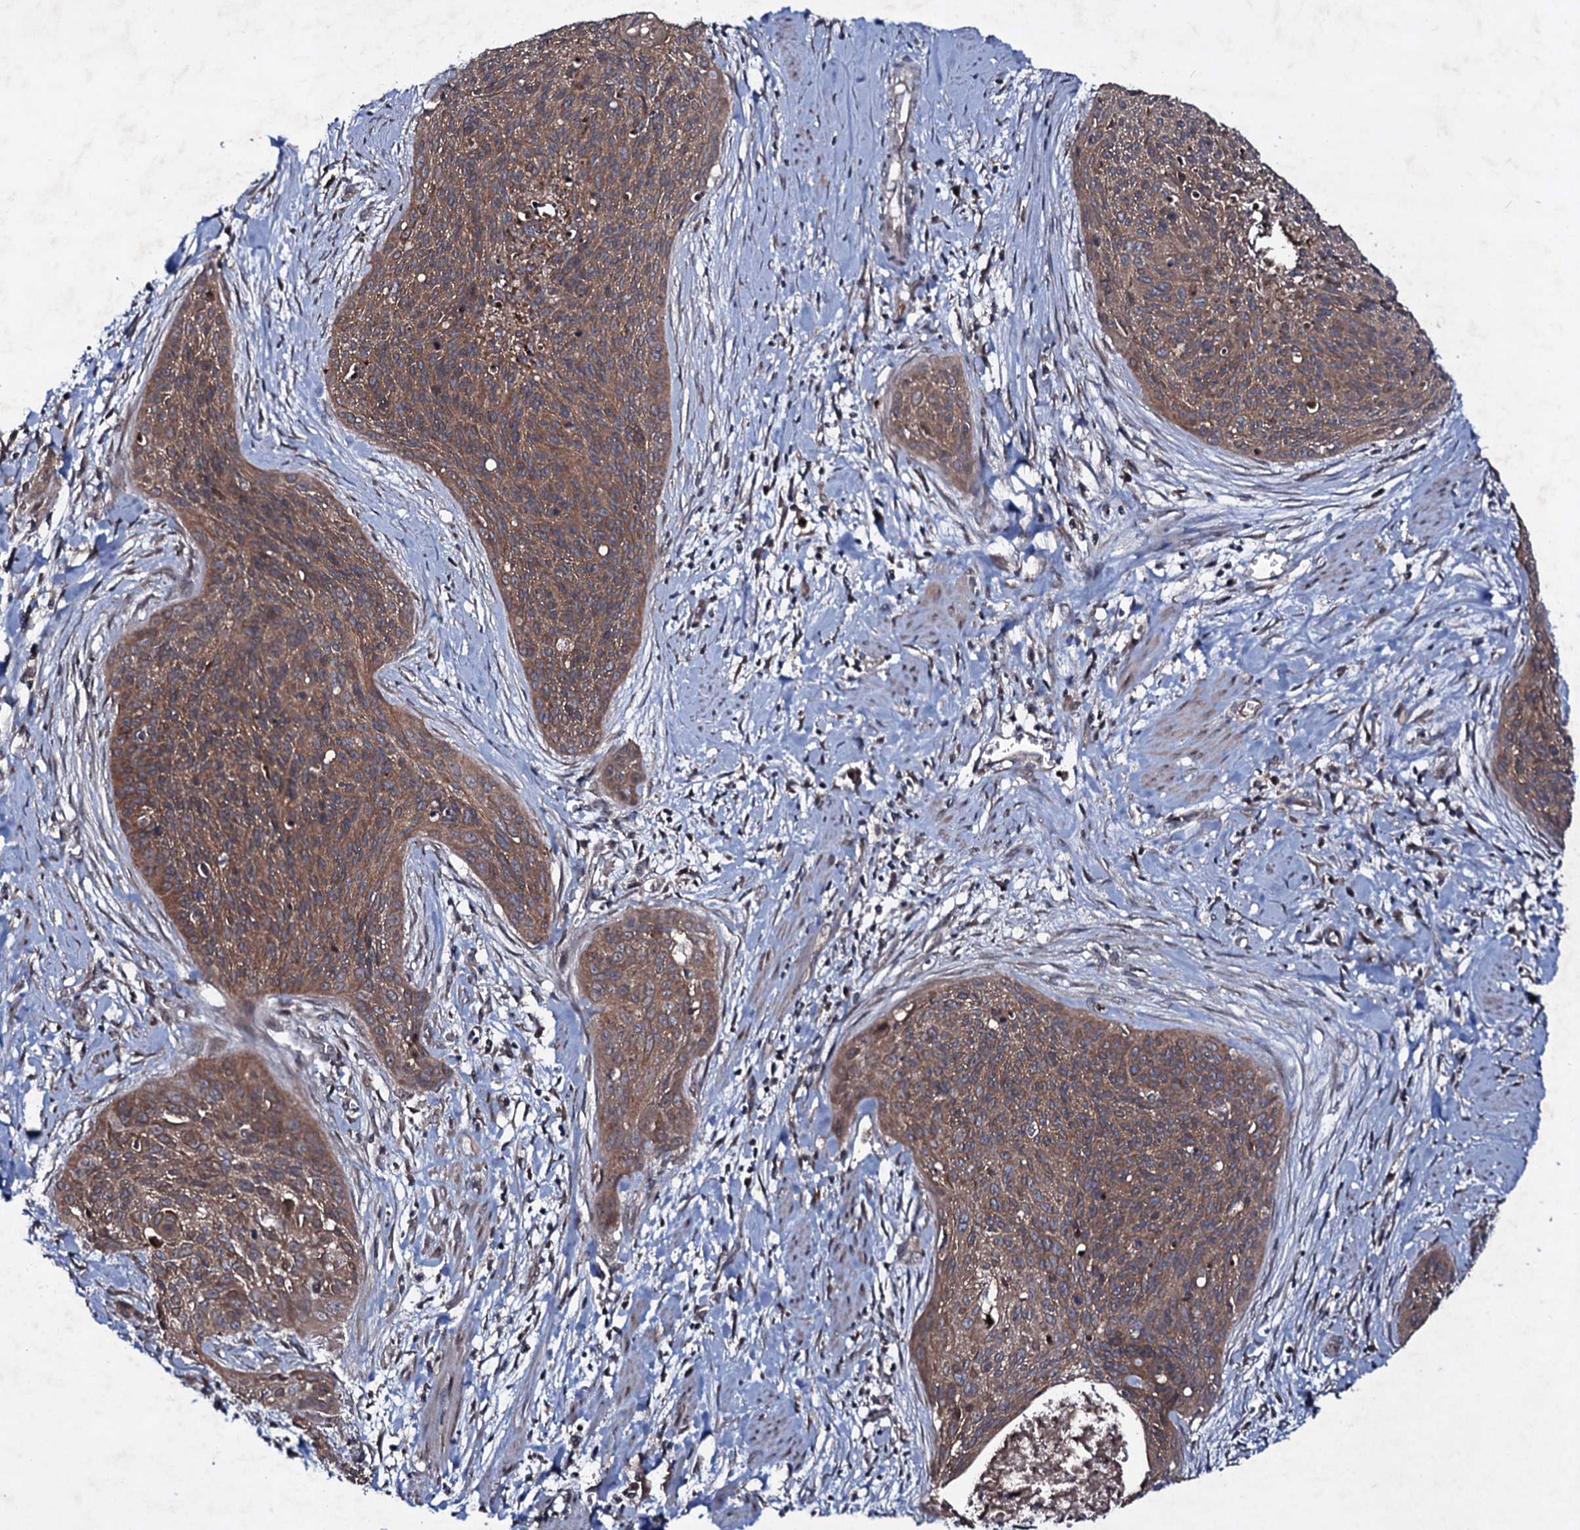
{"staining": {"intensity": "moderate", "quantity": ">75%", "location": "cytoplasmic/membranous"}, "tissue": "cervical cancer", "cell_type": "Tumor cells", "image_type": "cancer", "snomed": [{"axis": "morphology", "description": "Squamous cell carcinoma, NOS"}, {"axis": "topography", "description": "Cervix"}], "caption": "Protein staining exhibits moderate cytoplasmic/membranous expression in approximately >75% of tumor cells in cervical cancer. (brown staining indicates protein expression, while blue staining denotes nuclei).", "gene": "SNAP23", "patient": {"sex": "female", "age": 55}}